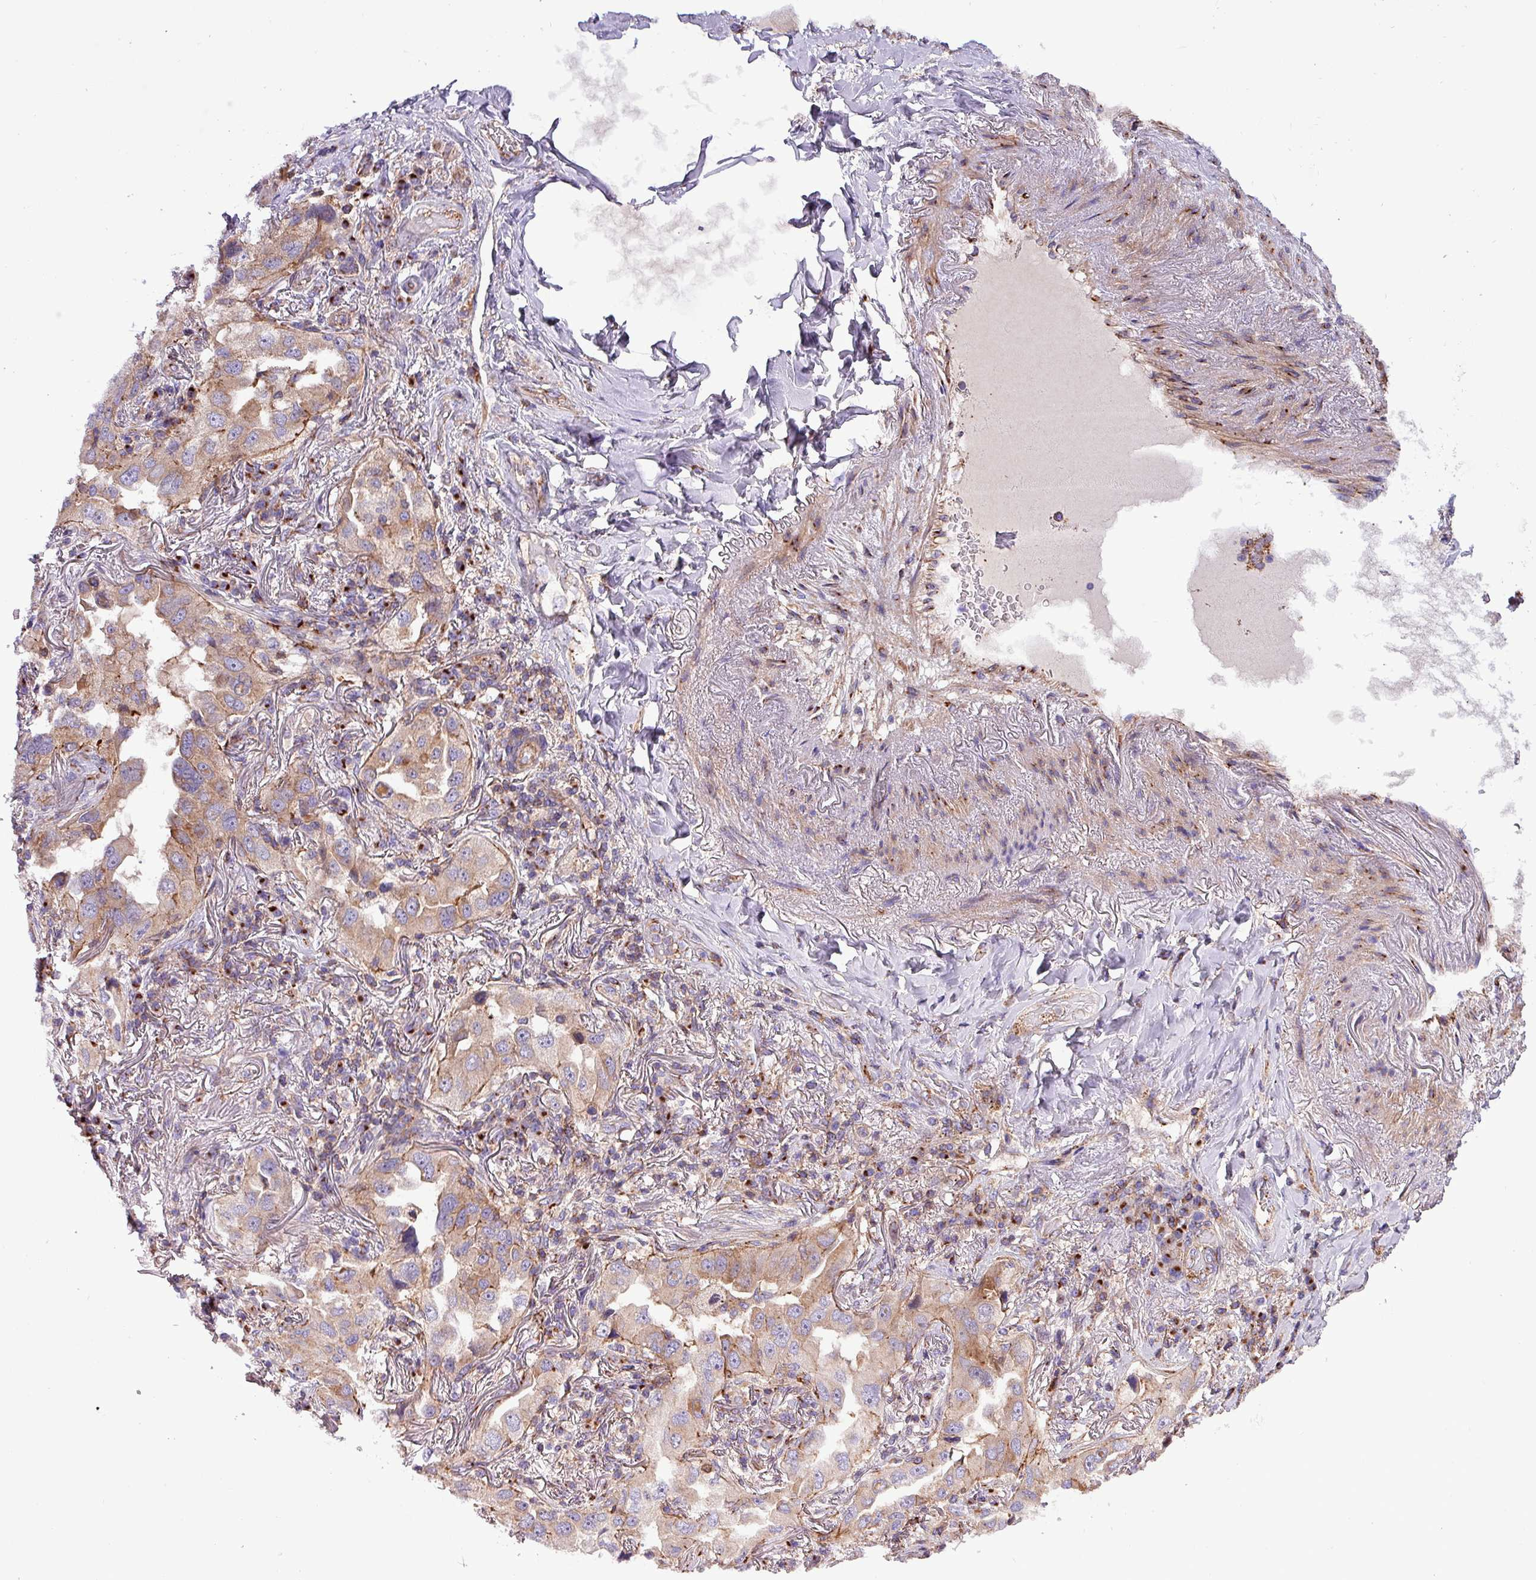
{"staining": {"intensity": "weak", "quantity": "25%-75%", "location": "cytoplasmic/membranous"}, "tissue": "lung cancer", "cell_type": "Tumor cells", "image_type": "cancer", "snomed": [{"axis": "morphology", "description": "Adenocarcinoma, NOS"}, {"axis": "topography", "description": "Lung"}], "caption": "A micrograph showing weak cytoplasmic/membranous positivity in about 25%-75% of tumor cells in lung cancer (adenocarcinoma), as visualized by brown immunohistochemical staining.", "gene": "VAMP4", "patient": {"sex": "female", "age": 69}}